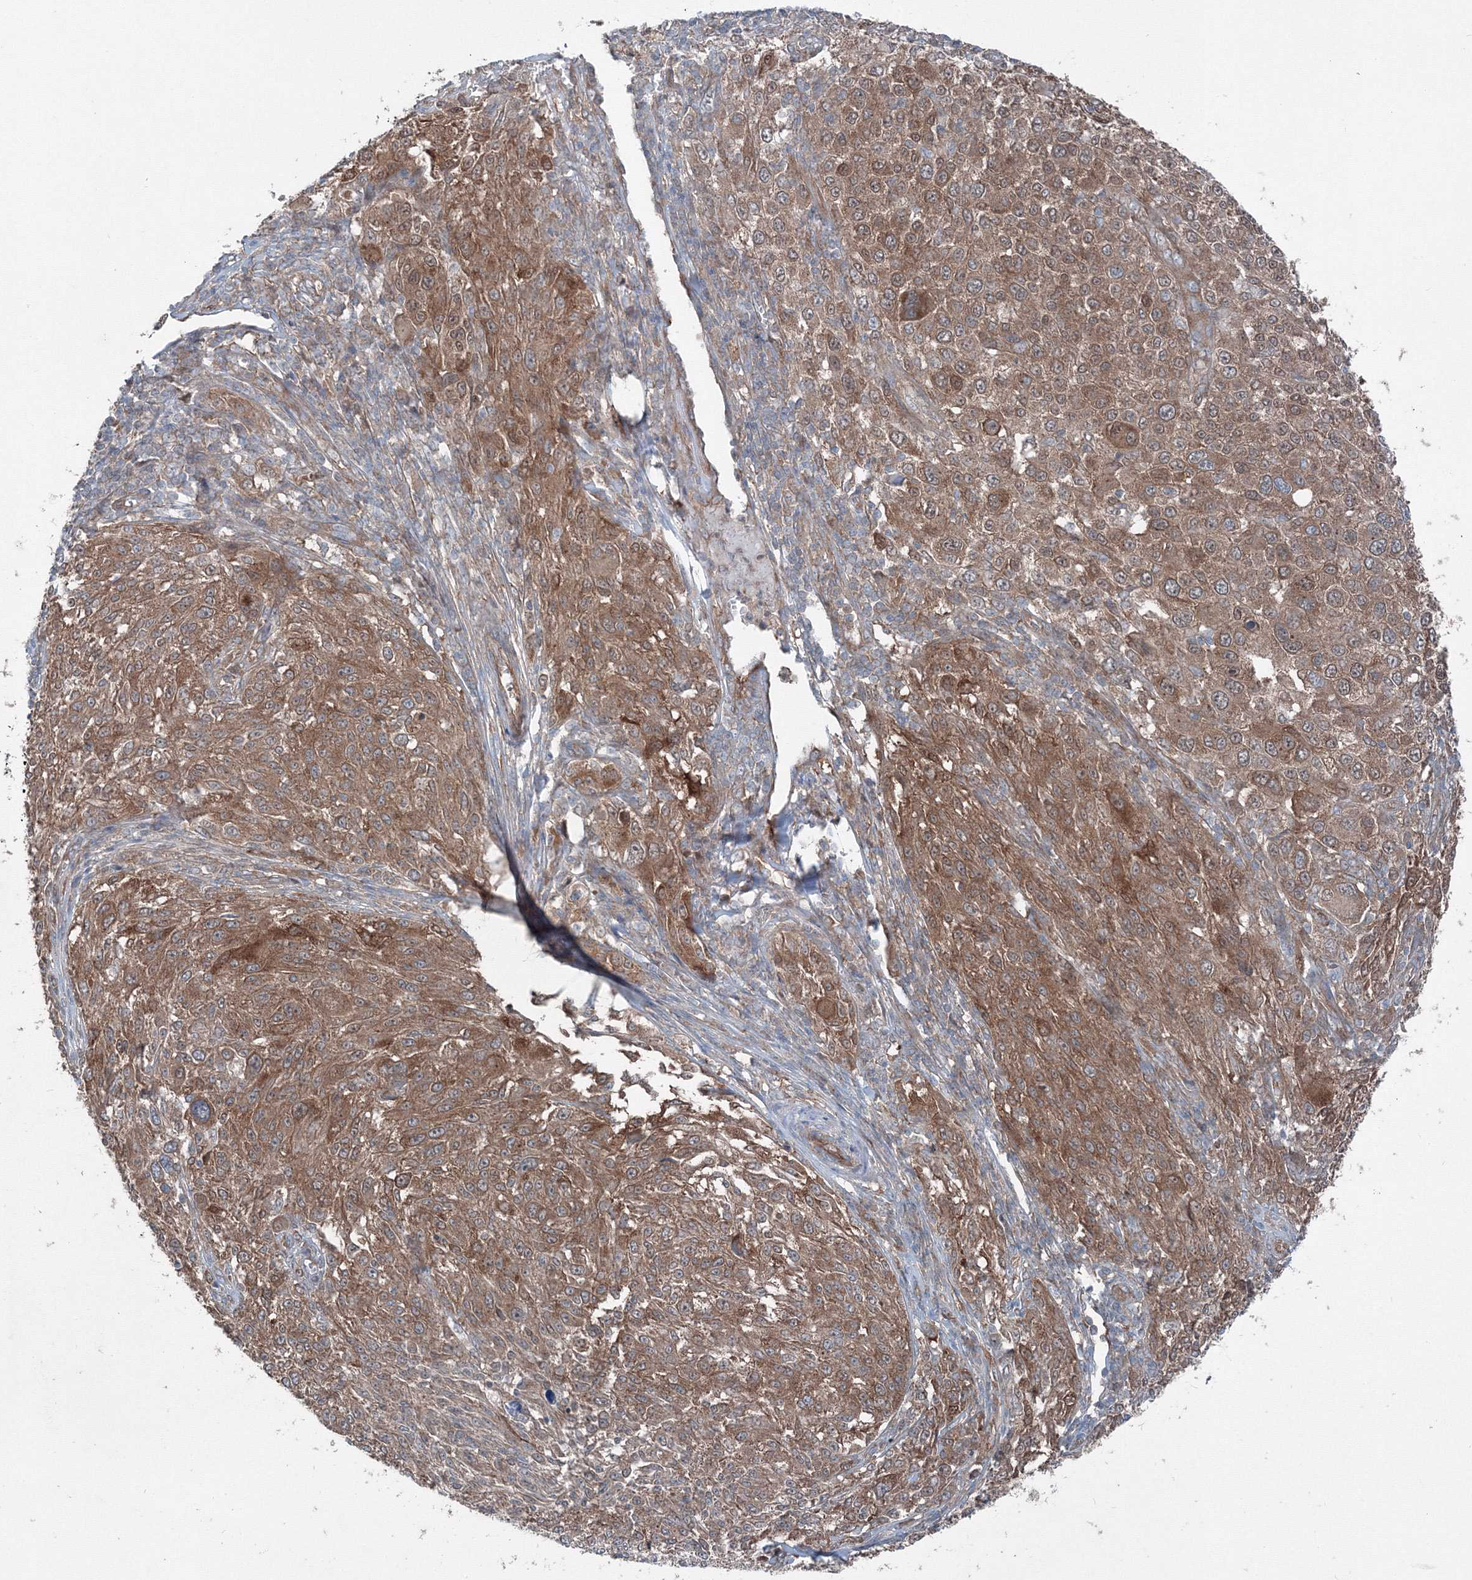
{"staining": {"intensity": "moderate", "quantity": ">75%", "location": "cytoplasmic/membranous"}, "tissue": "melanoma", "cell_type": "Tumor cells", "image_type": "cancer", "snomed": [{"axis": "morphology", "description": "Malignant melanoma, NOS"}, {"axis": "topography", "description": "Skin of trunk"}], "caption": "Brown immunohistochemical staining in melanoma demonstrates moderate cytoplasmic/membranous staining in approximately >75% of tumor cells. The staining was performed using DAB to visualize the protein expression in brown, while the nuclei were stained in blue with hematoxylin (Magnification: 20x).", "gene": "TPRKB", "patient": {"sex": "male", "age": 71}}